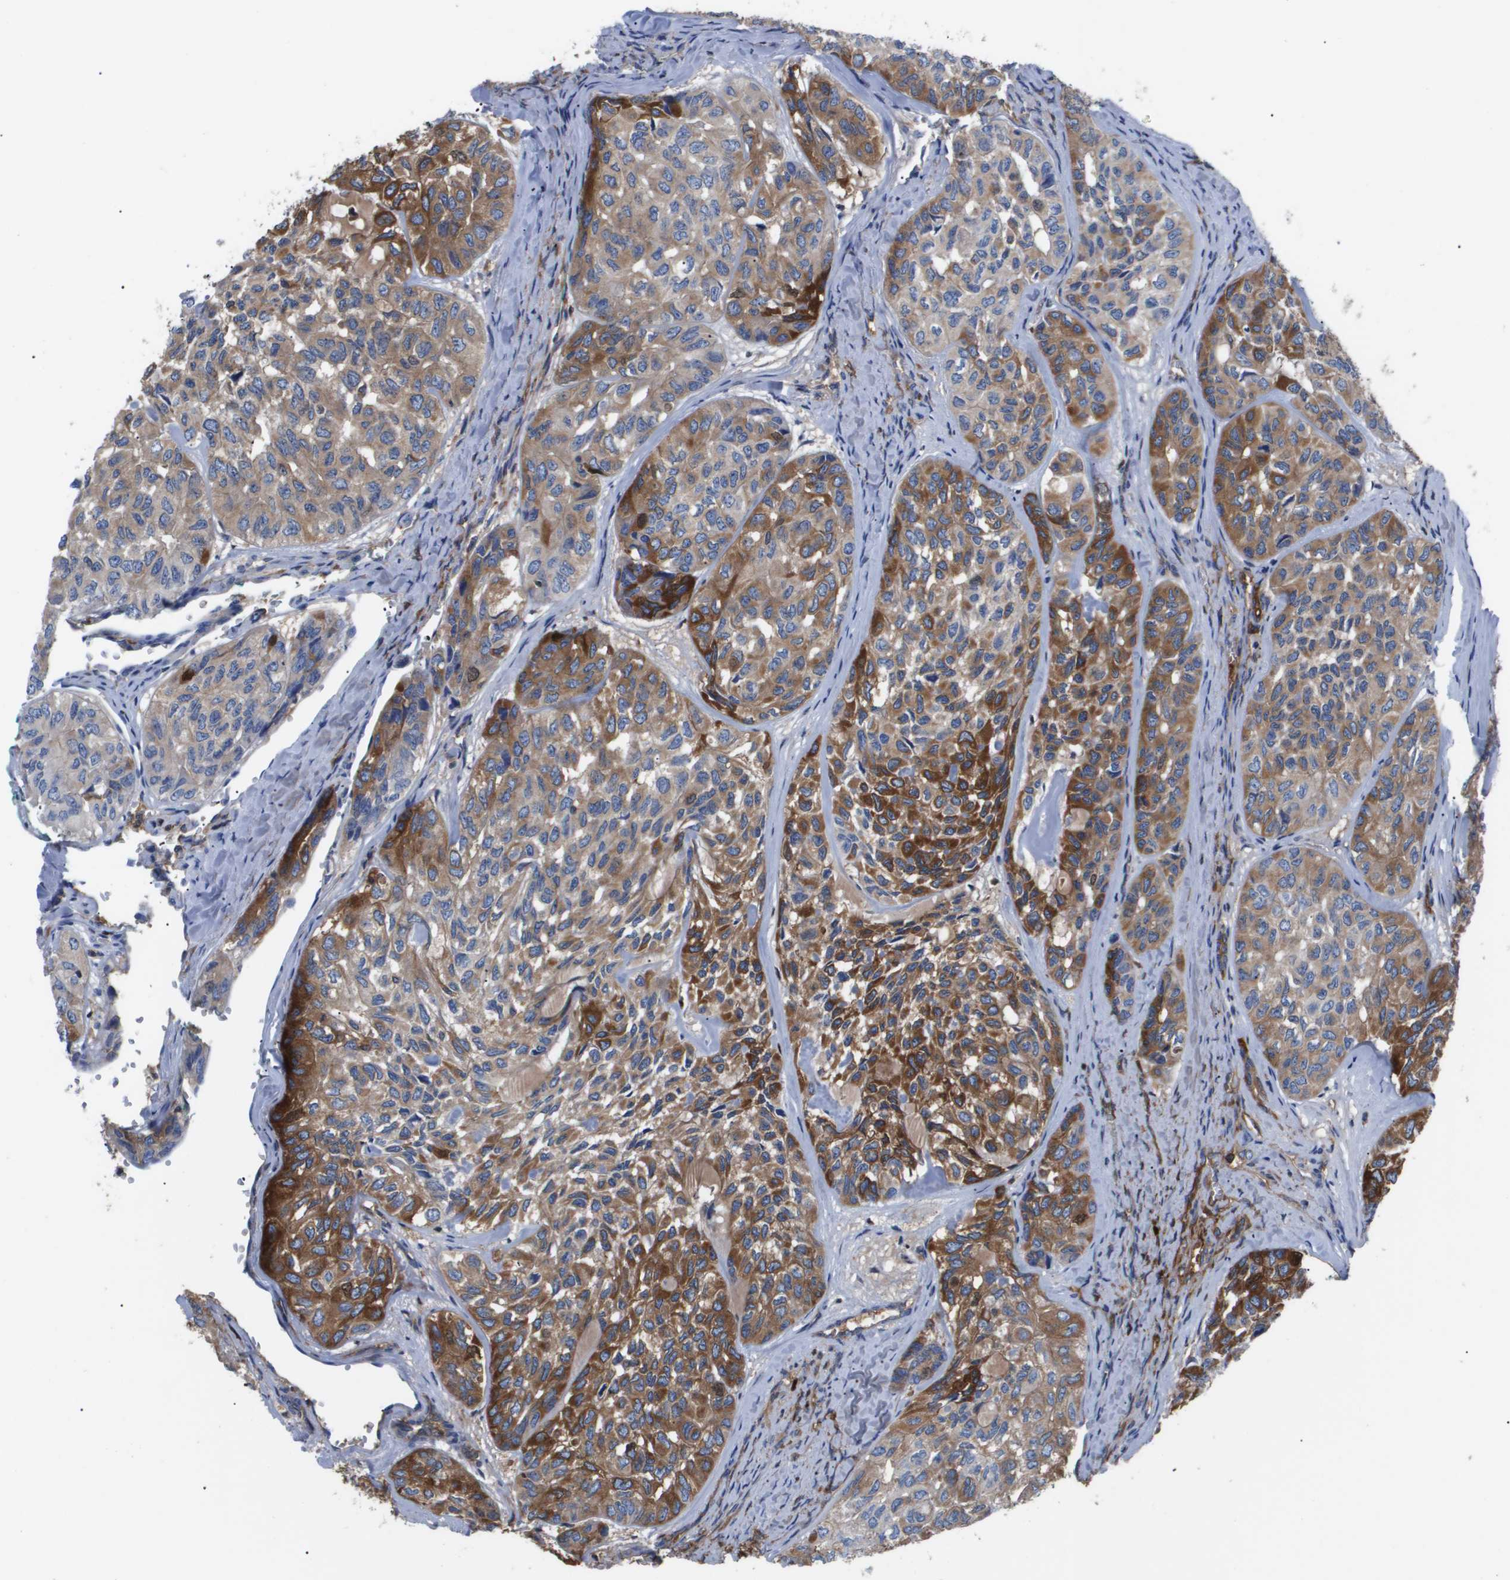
{"staining": {"intensity": "moderate", "quantity": ">75%", "location": "cytoplasmic/membranous"}, "tissue": "head and neck cancer", "cell_type": "Tumor cells", "image_type": "cancer", "snomed": [{"axis": "morphology", "description": "Adenocarcinoma, NOS"}, {"axis": "topography", "description": "Salivary gland, NOS"}, {"axis": "topography", "description": "Head-Neck"}], "caption": "Human adenocarcinoma (head and neck) stained with a protein marker exhibits moderate staining in tumor cells.", "gene": "SERPINA6", "patient": {"sex": "female", "age": 76}}